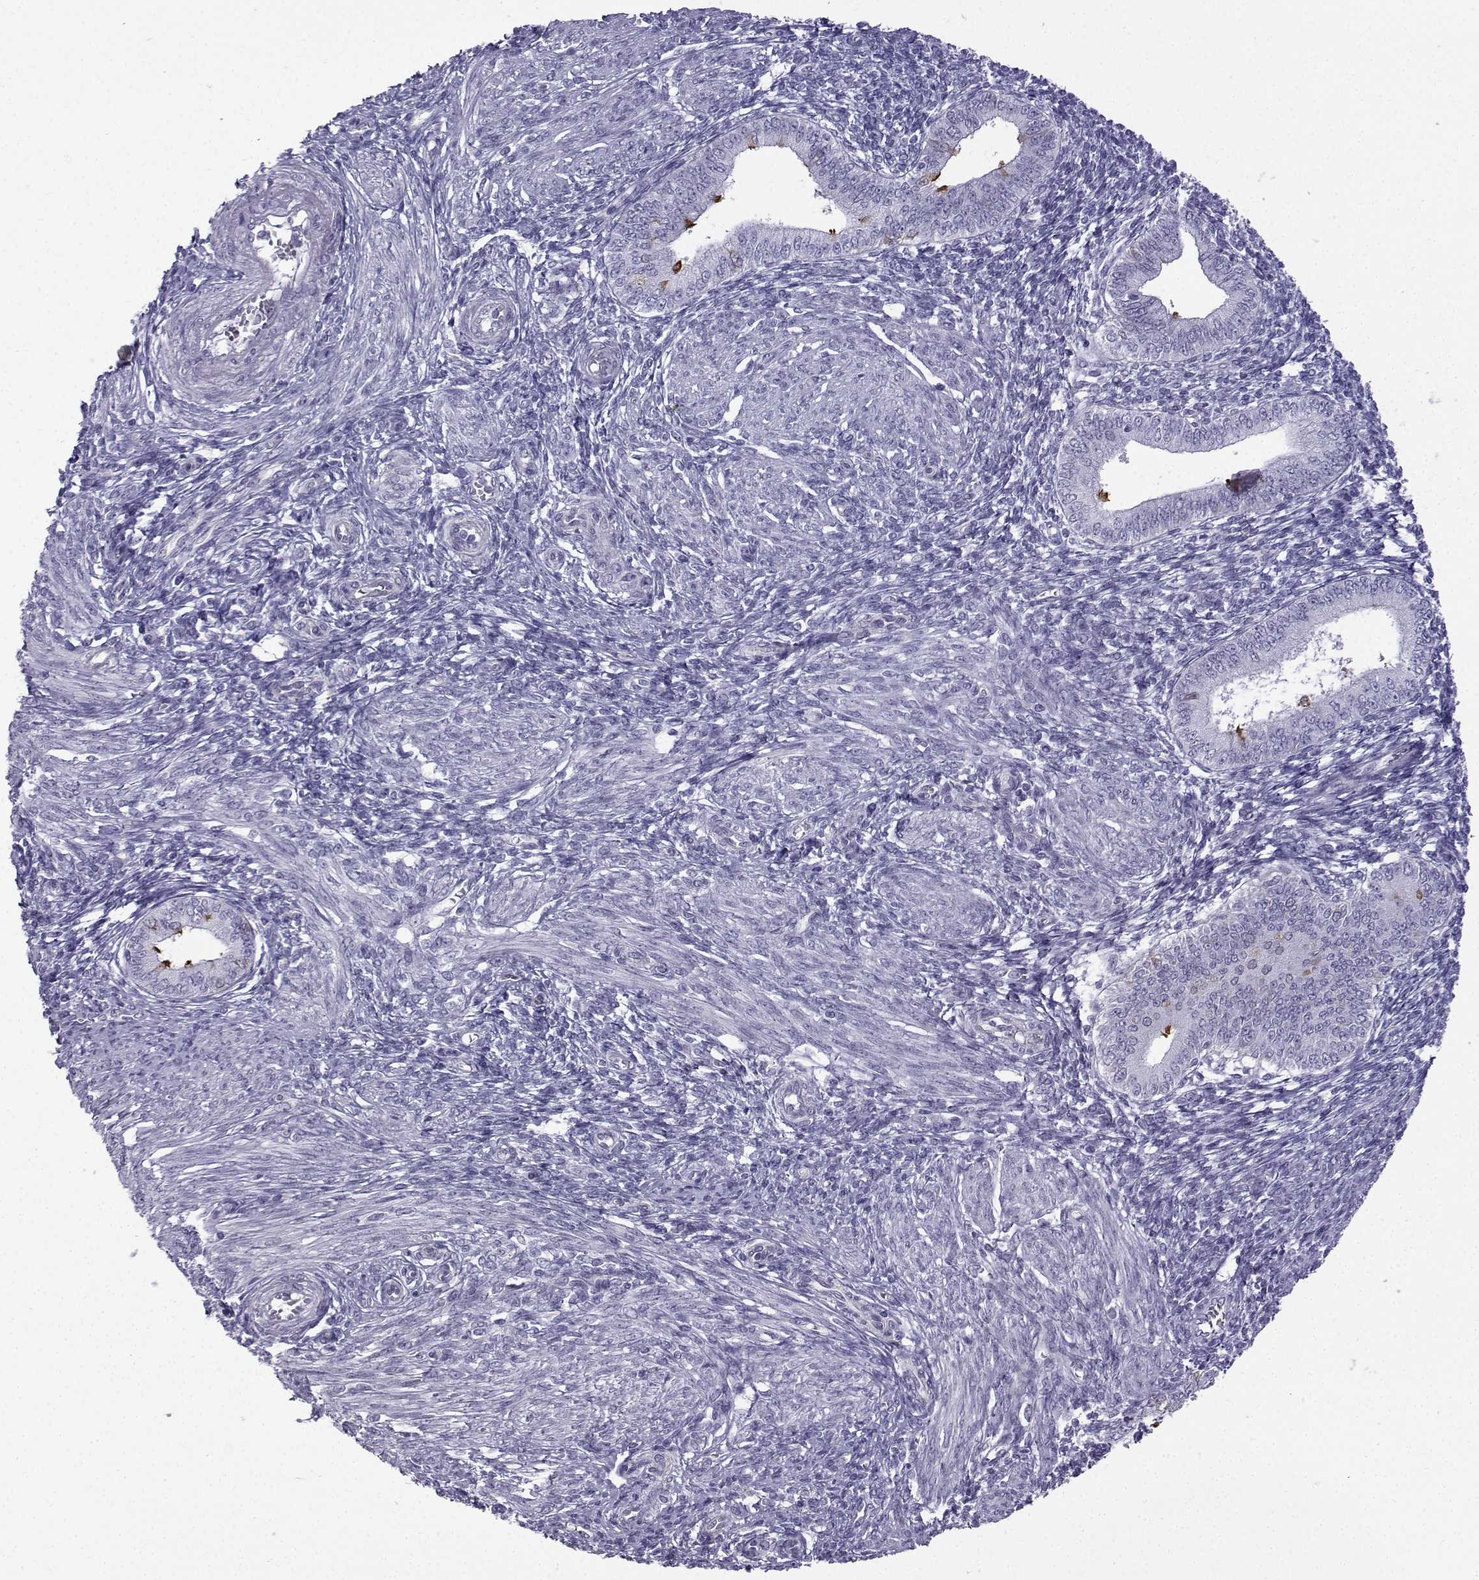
{"staining": {"intensity": "negative", "quantity": "none", "location": "none"}, "tissue": "endometrium", "cell_type": "Cells in endometrial stroma", "image_type": "normal", "snomed": [{"axis": "morphology", "description": "Normal tissue, NOS"}, {"axis": "topography", "description": "Endometrium"}], "caption": "The photomicrograph displays no staining of cells in endometrial stroma in normal endometrium. (Stains: DAB immunohistochemistry (IHC) with hematoxylin counter stain, Microscopy: brightfield microscopy at high magnification).", "gene": "CFAP53", "patient": {"sex": "female", "age": 42}}